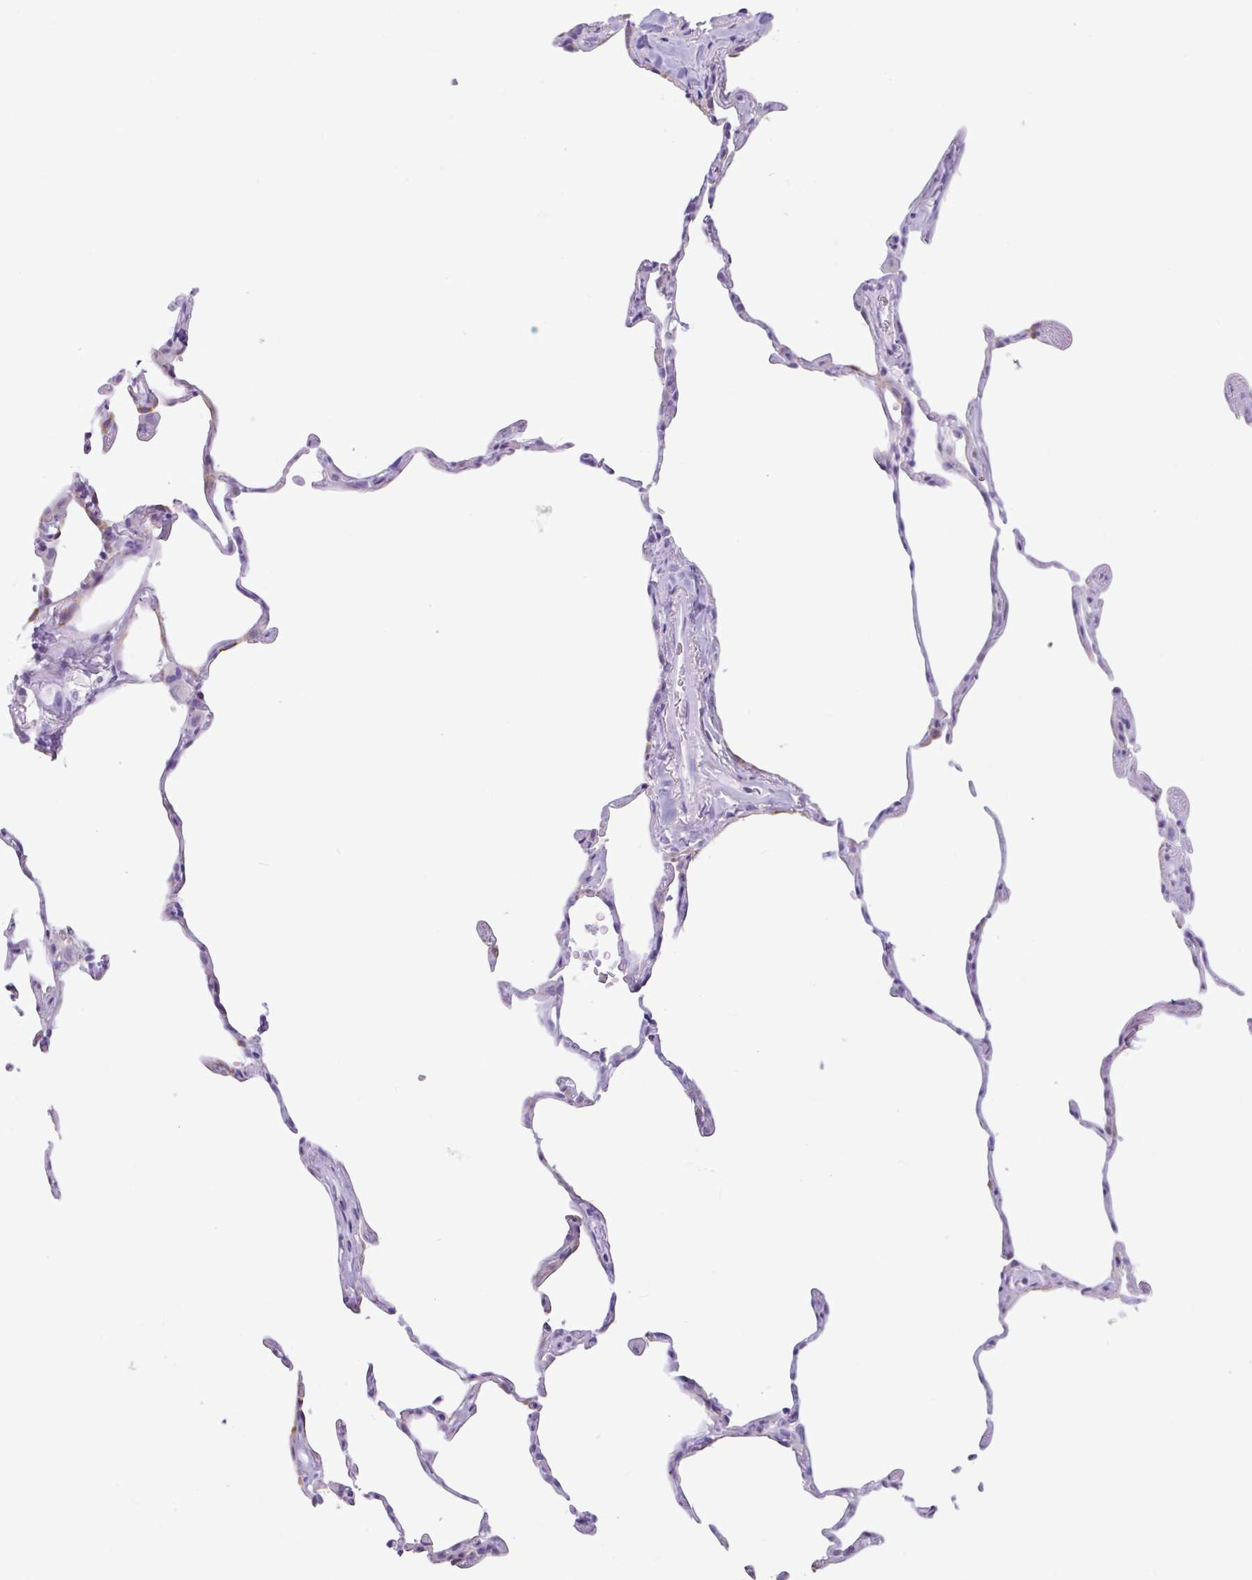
{"staining": {"intensity": "moderate", "quantity": "<25%", "location": "cytoplasmic/membranous"}, "tissue": "lung", "cell_type": "Alveolar cells", "image_type": "normal", "snomed": [{"axis": "morphology", "description": "Normal tissue, NOS"}, {"axis": "topography", "description": "Lung"}], "caption": "This is a photomicrograph of immunohistochemistry (IHC) staining of normal lung, which shows moderate staining in the cytoplasmic/membranous of alveolar cells.", "gene": "CTSE", "patient": {"sex": "female", "age": 57}}